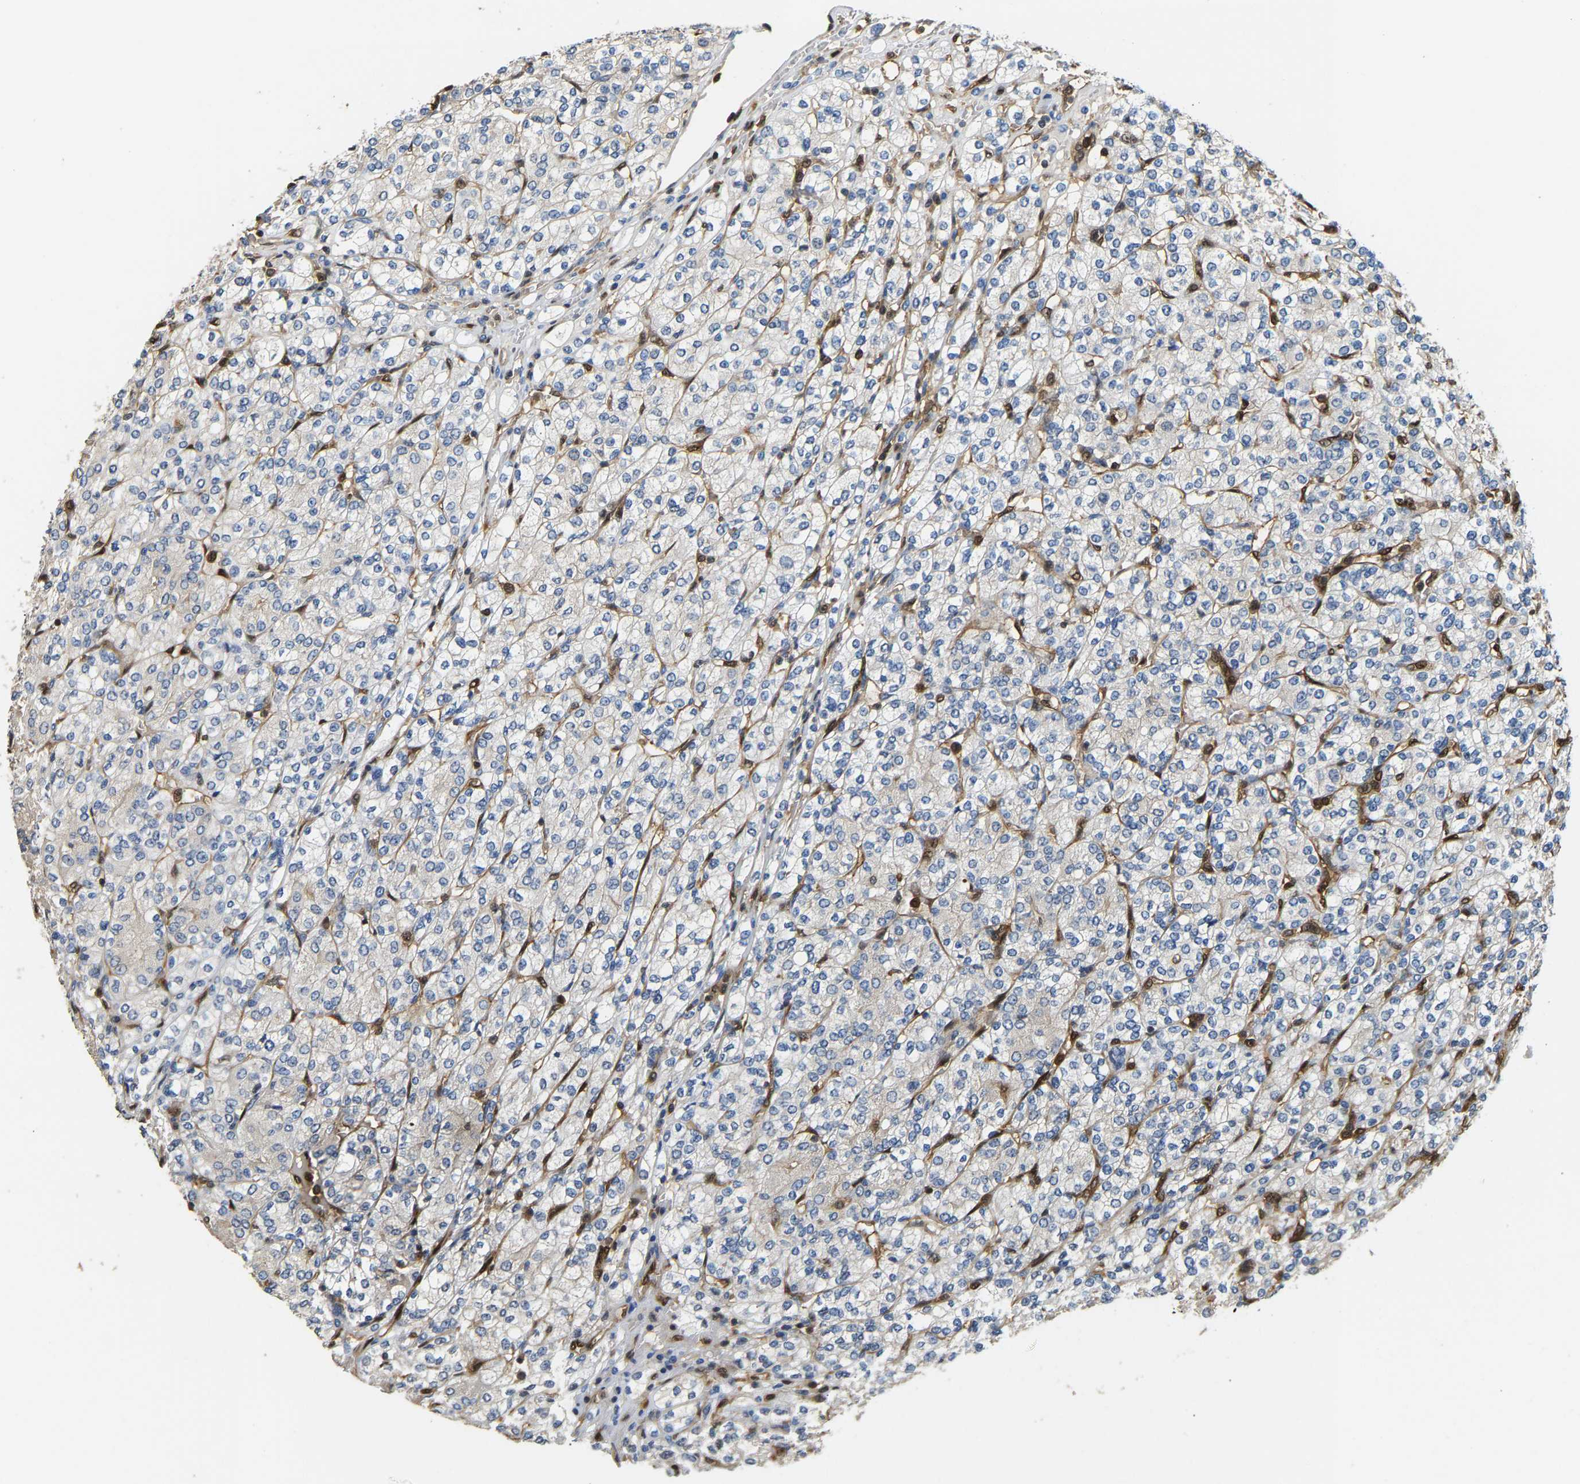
{"staining": {"intensity": "negative", "quantity": "none", "location": "none"}, "tissue": "renal cancer", "cell_type": "Tumor cells", "image_type": "cancer", "snomed": [{"axis": "morphology", "description": "Adenocarcinoma, NOS"}, {"axis": "topography", "description": "Kidney"}], "caption": "This is an immunohistochemistry (IHC) image of human renal cancer (adenocarcinoma). There is no expression in tumor cells.", "gene": "GIMAP7", "patient": {"sex": "male", "age": 77}}